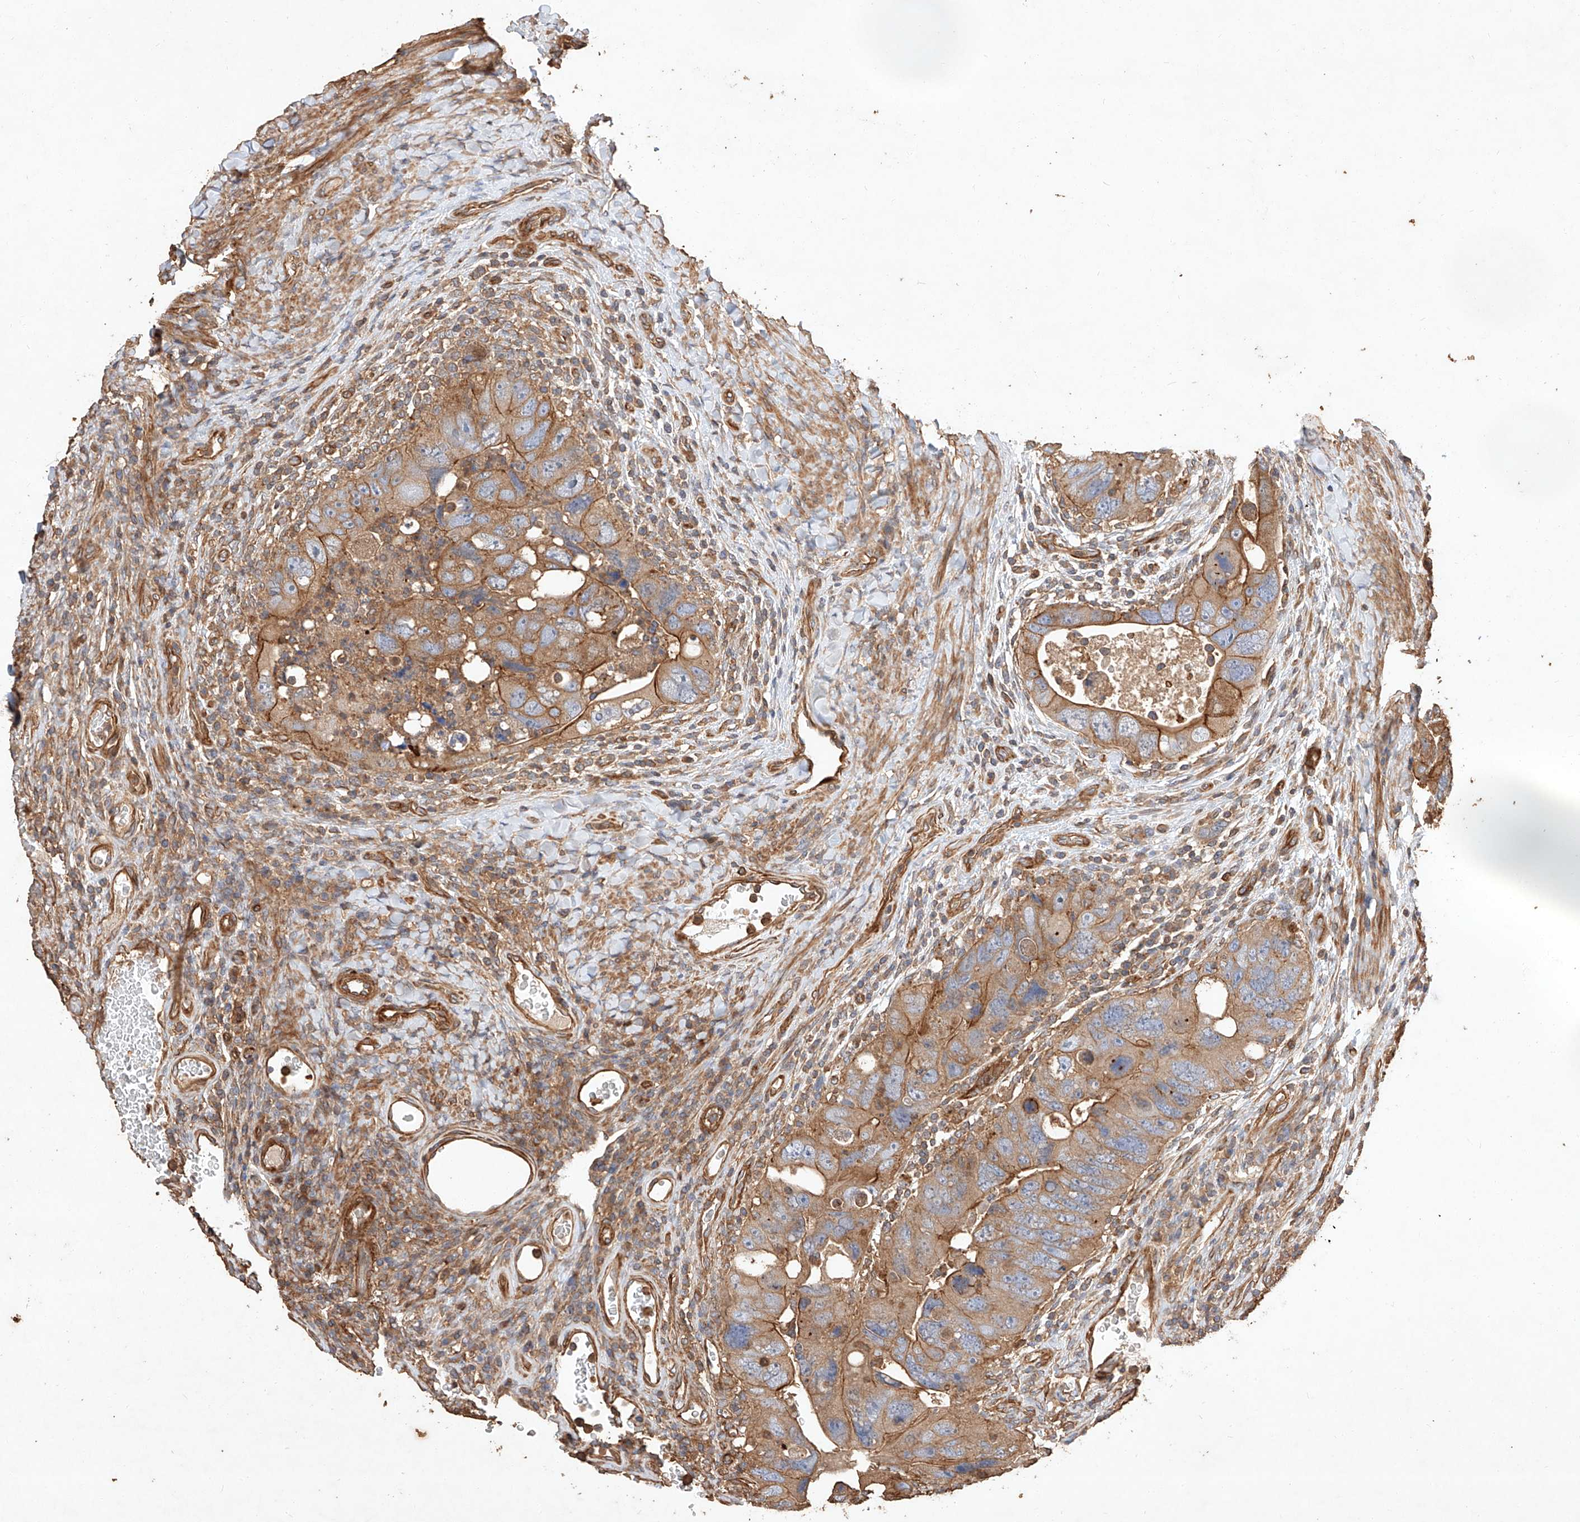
{"staining": {"intensity": "strong", "quantity": ">75%", "location": "cytoplasmic/membranous"}, "tissue": "colorectal cancer", "cell_type": "Tumor cells", "image_type": "cancer", "snomed": [{"axis": "morphology", "description": "Adenocarcinoma, NOS"}, {"axis": "topography", "description": "Rectum"}], "caption": "Immunohistochemical staining of human colorectal cancer (adenocarcinoma) demonstrates strong cytoplasmic/membranous protein expression in approximately >75% of tumor cells. (IHC, brightfield microscopy, high magnification).", "gene": "GHDC", "patient": {"sex": "male", "age": 59}}